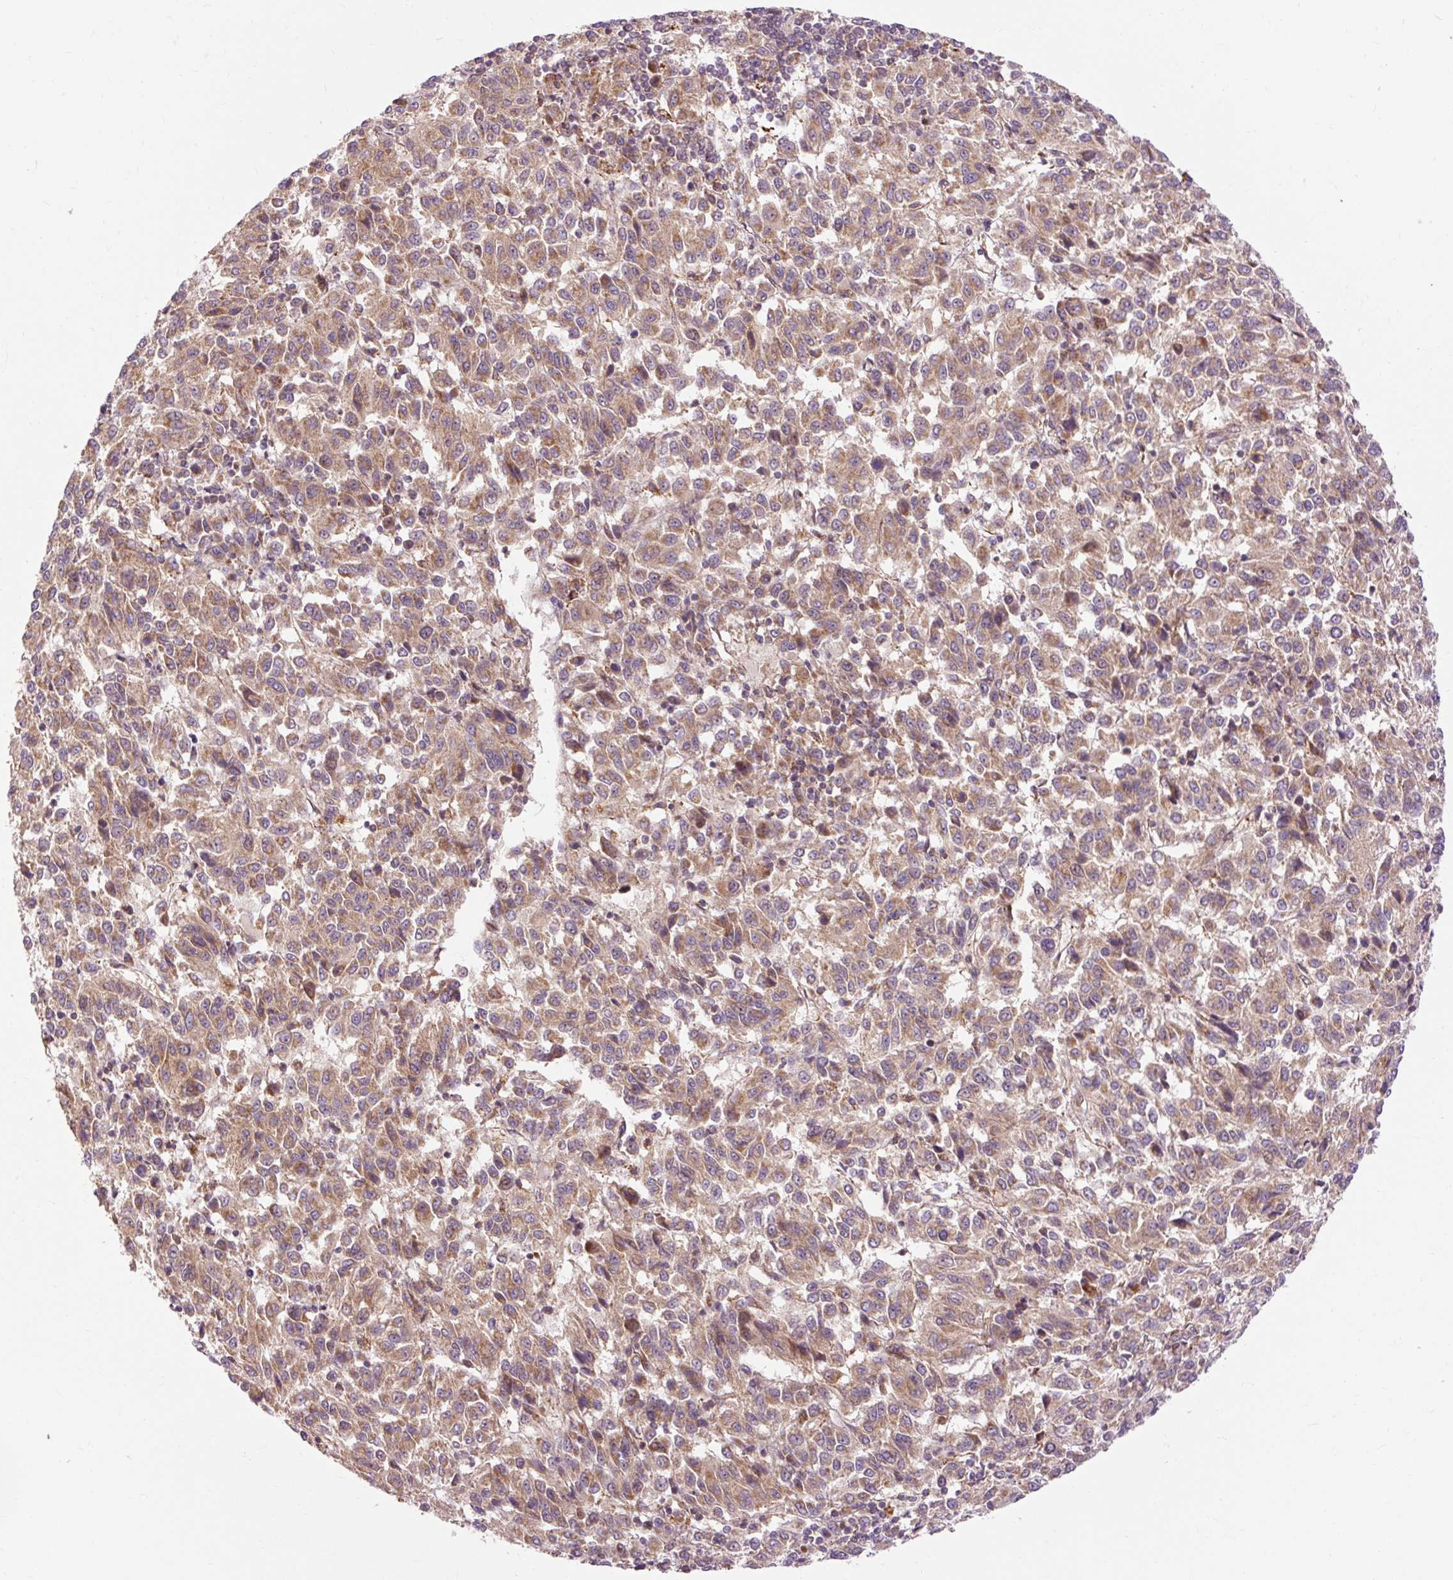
{"staining": {"intensity": "moderate", "quantity": ">75%", "location": "cytoplasmic/membranous"}, "tissue": "melanoma", "cell_type": "Tumor cells", "image_type": "cancer", "snomed": [{"axis": "morphology", "description": "Malignant melanoma, Metastatic site"}, {"axis": "topography", "description": "Lung"}], "caption": "This is an image of IHC staining of melanoma, which shows moderate positivity in the cytoplasmic/membranous of tumor cells.", "gene": "RIPOR3", "patient": {"sex": "male", "age": 64}}